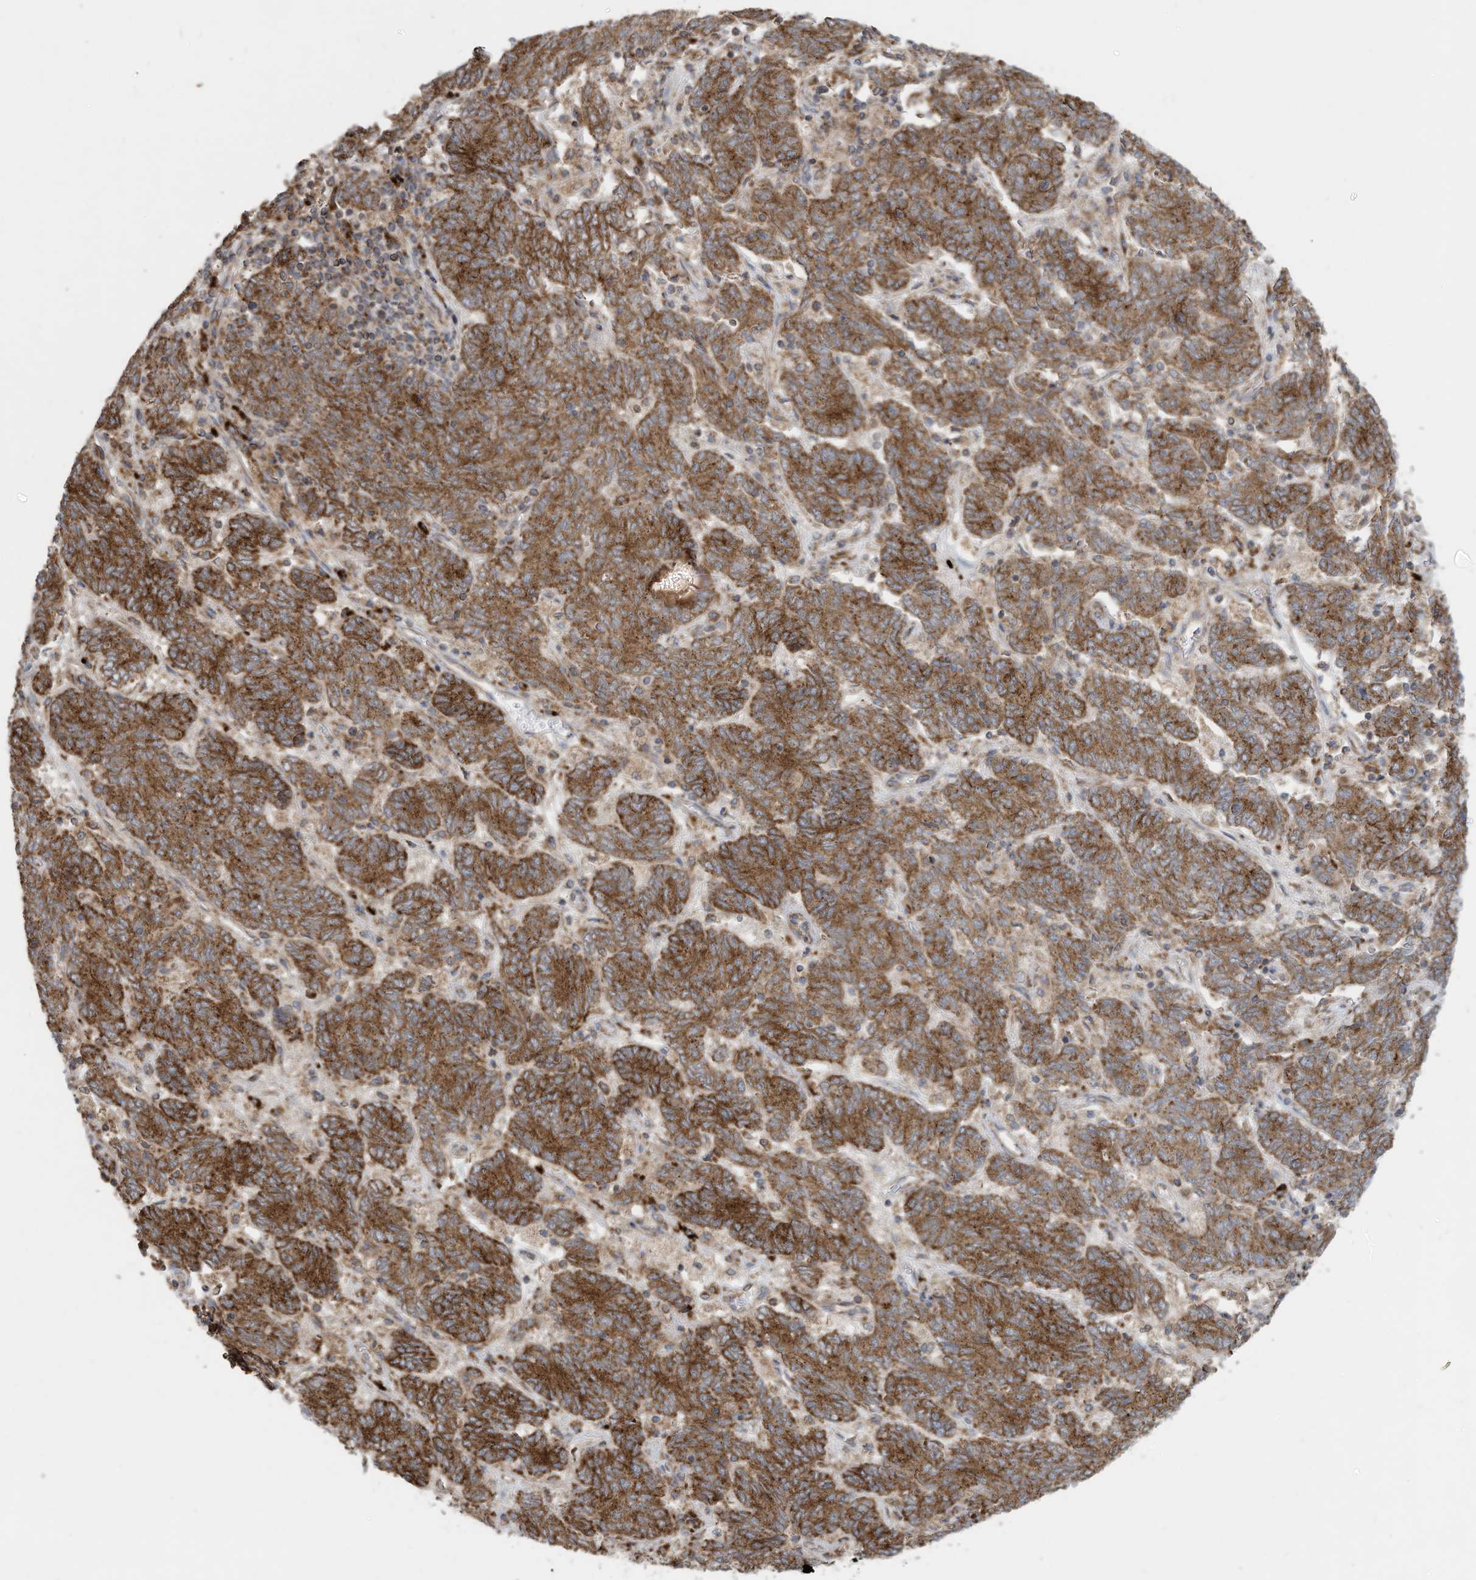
{"staining": {"intensity": "moderate", "quantity": ">75%", "location": "cytoplasmic/membranous"}, "tissue": "endometrial cancer", "cell_type": "Tumor cells", "image_type": "cancer", "snomed": [{"axis": "morphology", "description": "Adenocarcinoma, NOS"}, {"axis": "topography", "description": "Endometrium"}], "caption": "Immunohistochemistry of human endometrial adenocarcinoma shows medium levels of moderate cytoplasmic/membranous positivity in about >75% of tumor cells.", "gene": "C2orf74", "patient": {"sex": "female", "age": 80}}